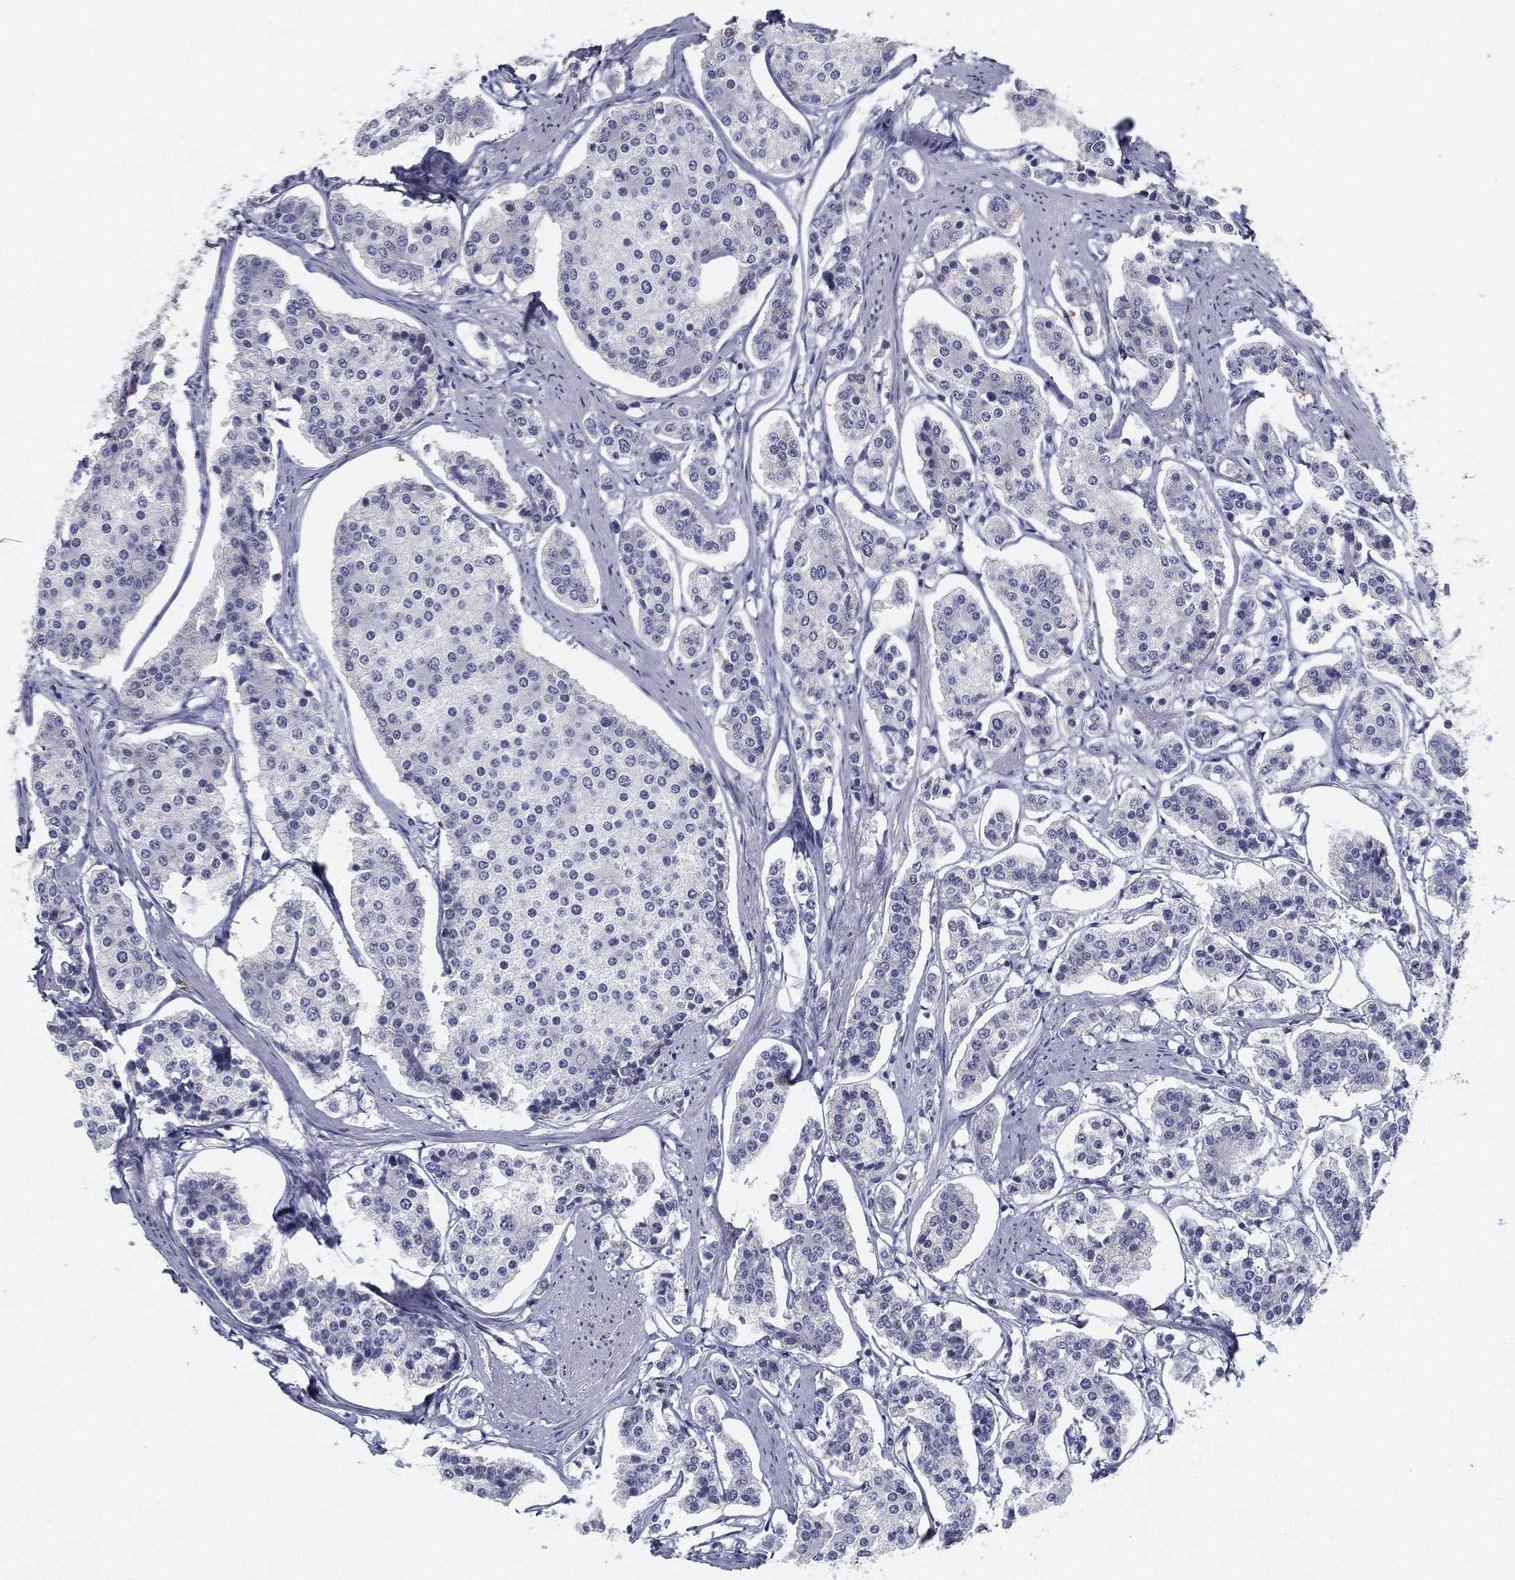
{"staining": {"intensity": "negative", "quantity": "none", "location": "none"}, "tissue": "carcinoid", "cell_type": "Tumor cells", "image_type": "cancer", "snomed": [{"axis": "morphology", "description": "Carcinoid, malignant, NOS"}, {"axis": "topography", "description": "Small intestine"}], "caption": "IHC of malignant carcinoid shows no positivity in tumor cells. (Brightfield microscopy of DAB IHC at high magnification).", "gene": "STS", "patient": {"sex": "female", "age": 65}}